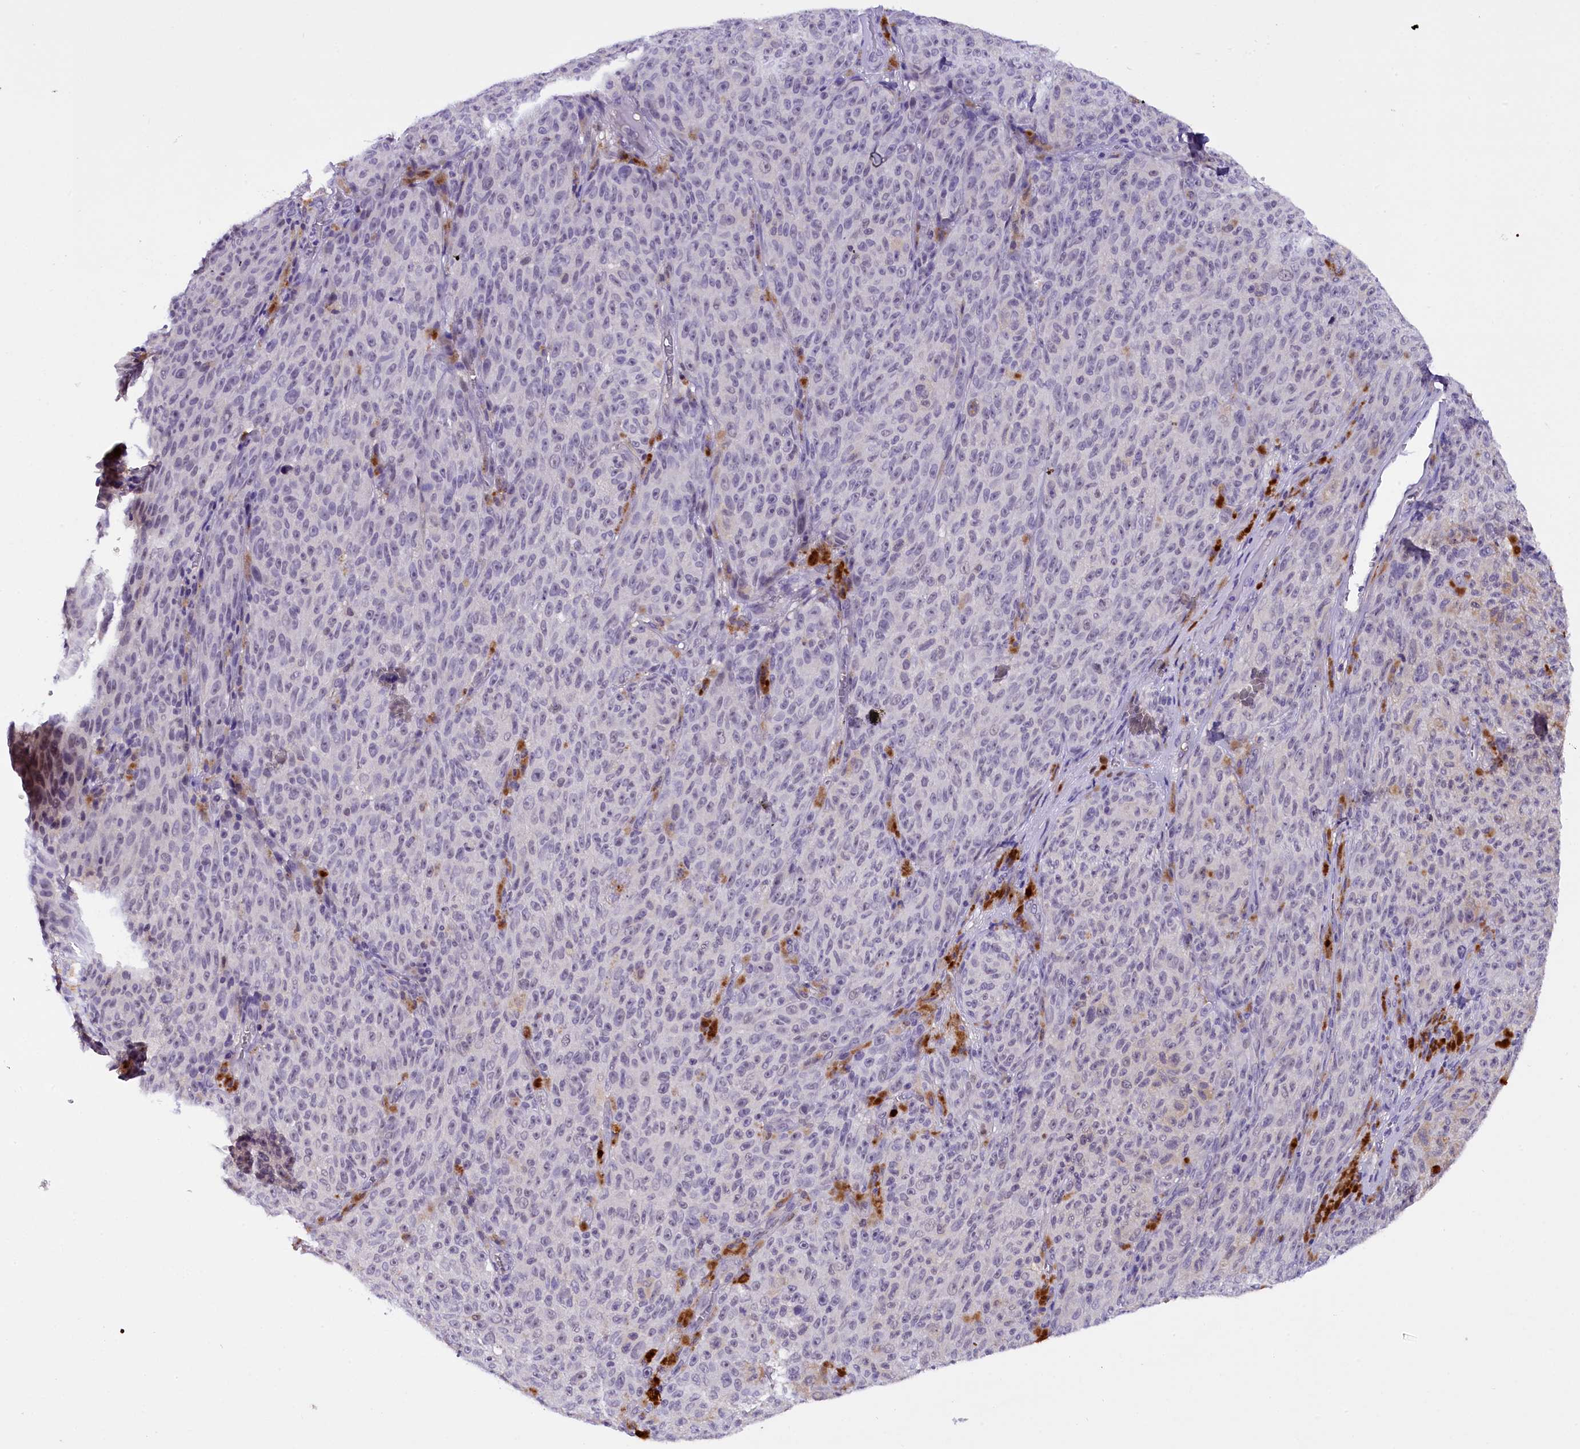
{"staining": {"intensity": "negative", "quantity": "none", "location": "none"}, "tissue": "melanoma", "cell_type": "Tumor cells", "image_type": "cancer", "snomed": [{"axis": "morphology", "description": "Malignant melanoma, NOS"}, {"axis": "topography", "description": "Skin"}], "caption": "DAB immunohistochemical staining of melanoma exhibits no significant staining in tumor cells.", "gene": "IQCN", "patient": {"sex": "female", "age": 82}}